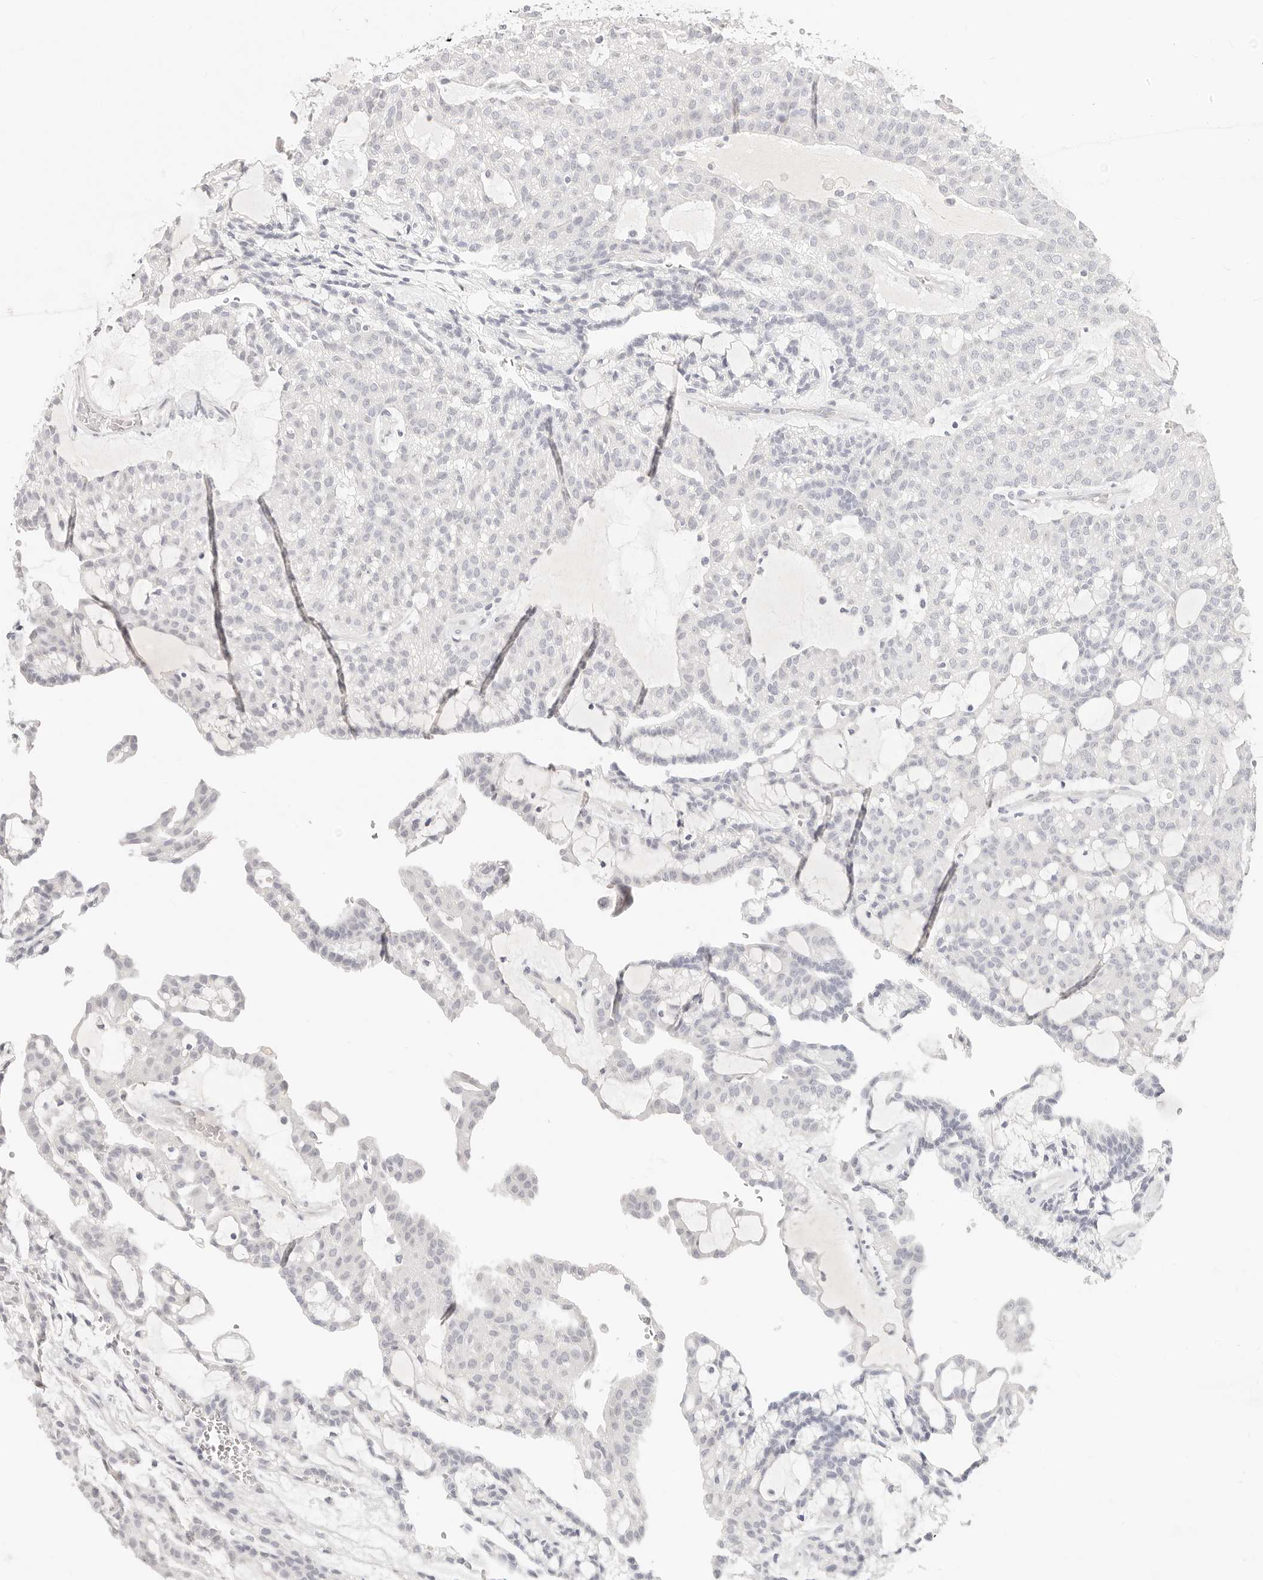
{"staining": {"intensity": "negative", "quantity": "none", "location": "none"}, "tissue": "renal cancer", "cell_type": "Tumor cells", "image_type": "cancer", "snomed": [{"axis": "morphology", "description": "Adenocarcinoma, NOS"}, {"axis": "topography", "description": "Kidney"}], "caption": "Immunohistochemical staining of human adenocarcinoma (renal) demonstrates no significant positivity in tumor cells. (DAB (3,3'-diaminobenzidine) IHC with hematoxylin counter stain).", "gene": "ASCL1", "patient": {"sex": "male", "age": 63}}